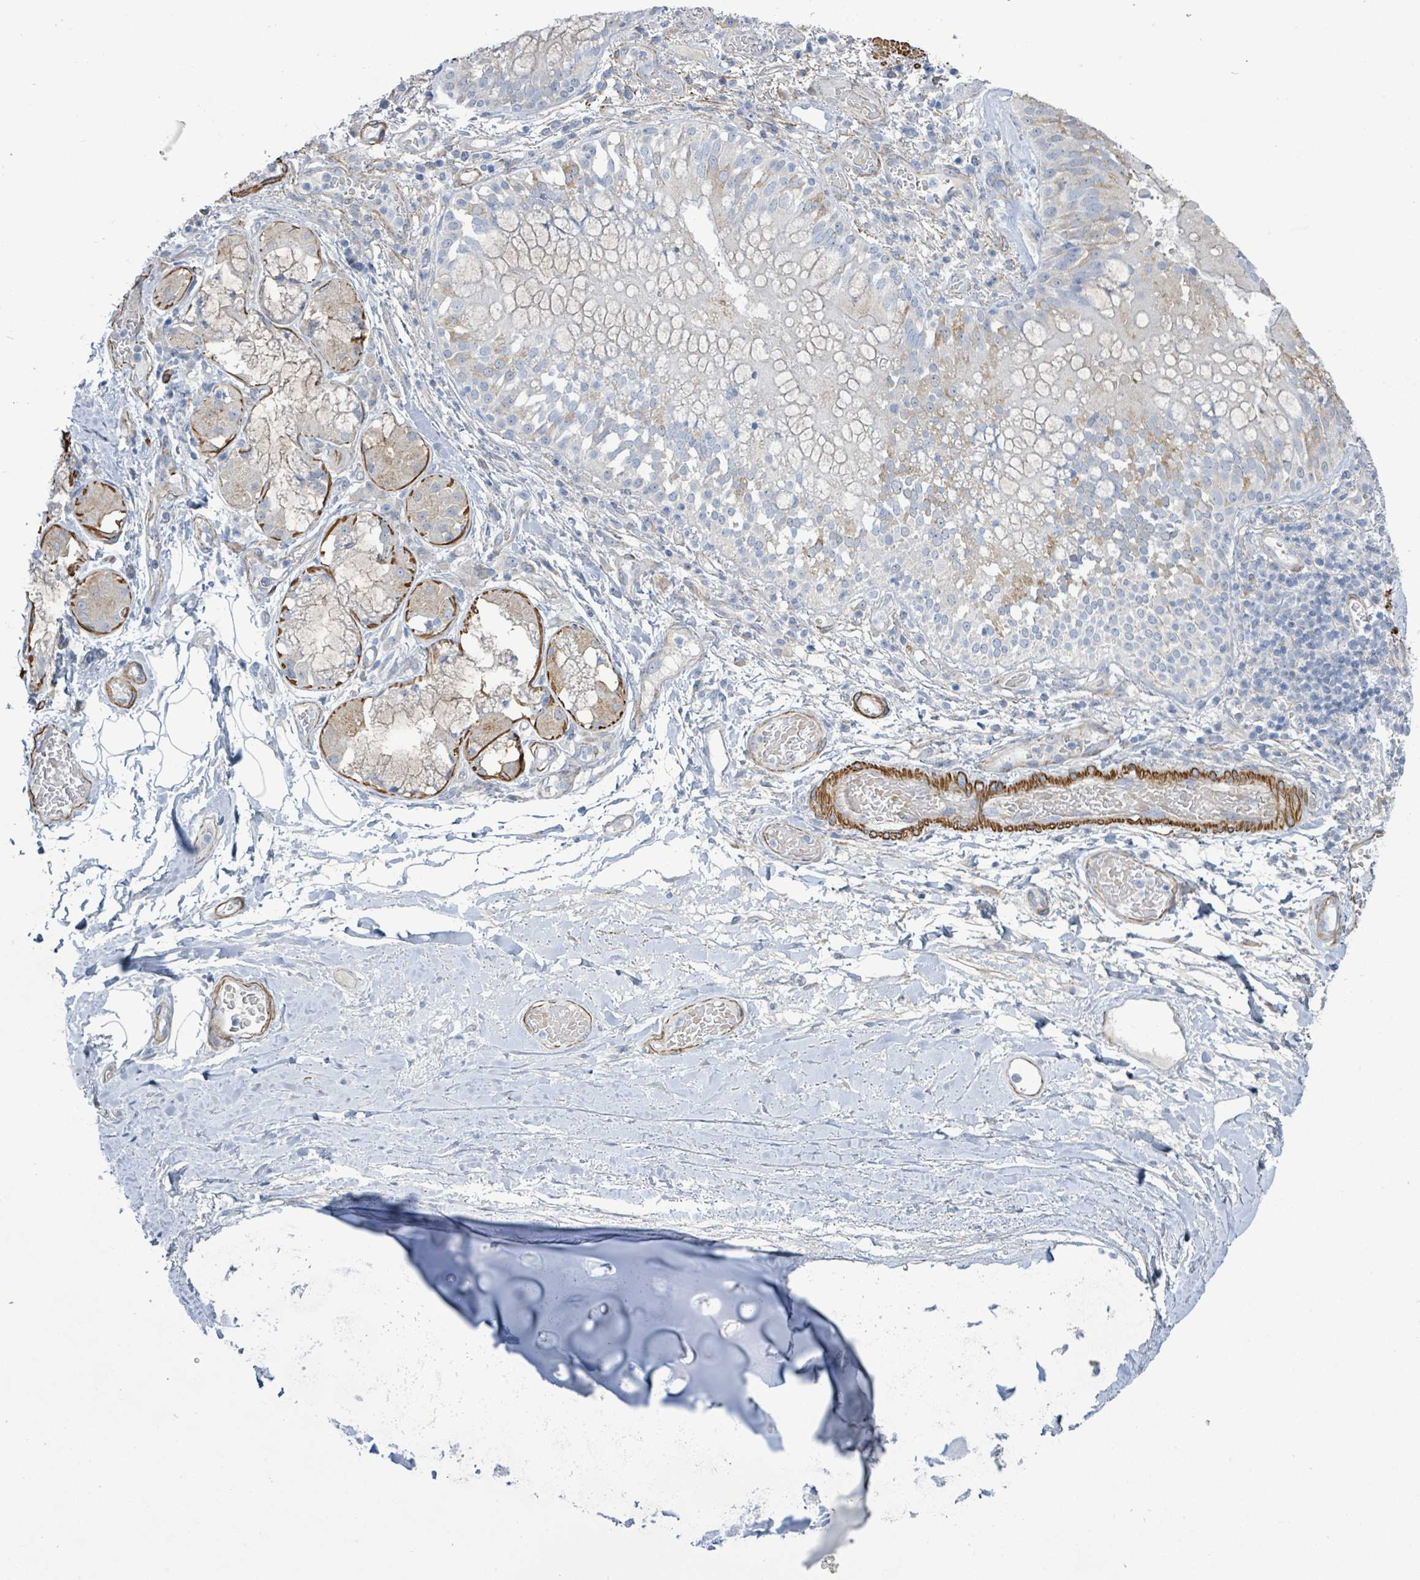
{"staining": {"intensity": "negative", "quantity": "none", "location": "none"}, "tissue": "bronchus", "cell_type": "Respiratory epithelial cells", "image_type": "normal", "snomed": [{"axis": "morphology", "description": "Normal tissue, NOS"}, {"axis": "topography", "description": "Cartilage tissue"}, {"axis": "topography", "description": "Bronchus"}], "caption": "This is a micrograph of immunohistochemistry (IHC) staining of normal bronchus, which shows no positivity in respiratory epithelial cells. (Immunohistochemistry (ihc), brightfield microscopy, high magnification).", "gene": "DMRTC1B", "patient": {"sex": "male", "age": 63}}